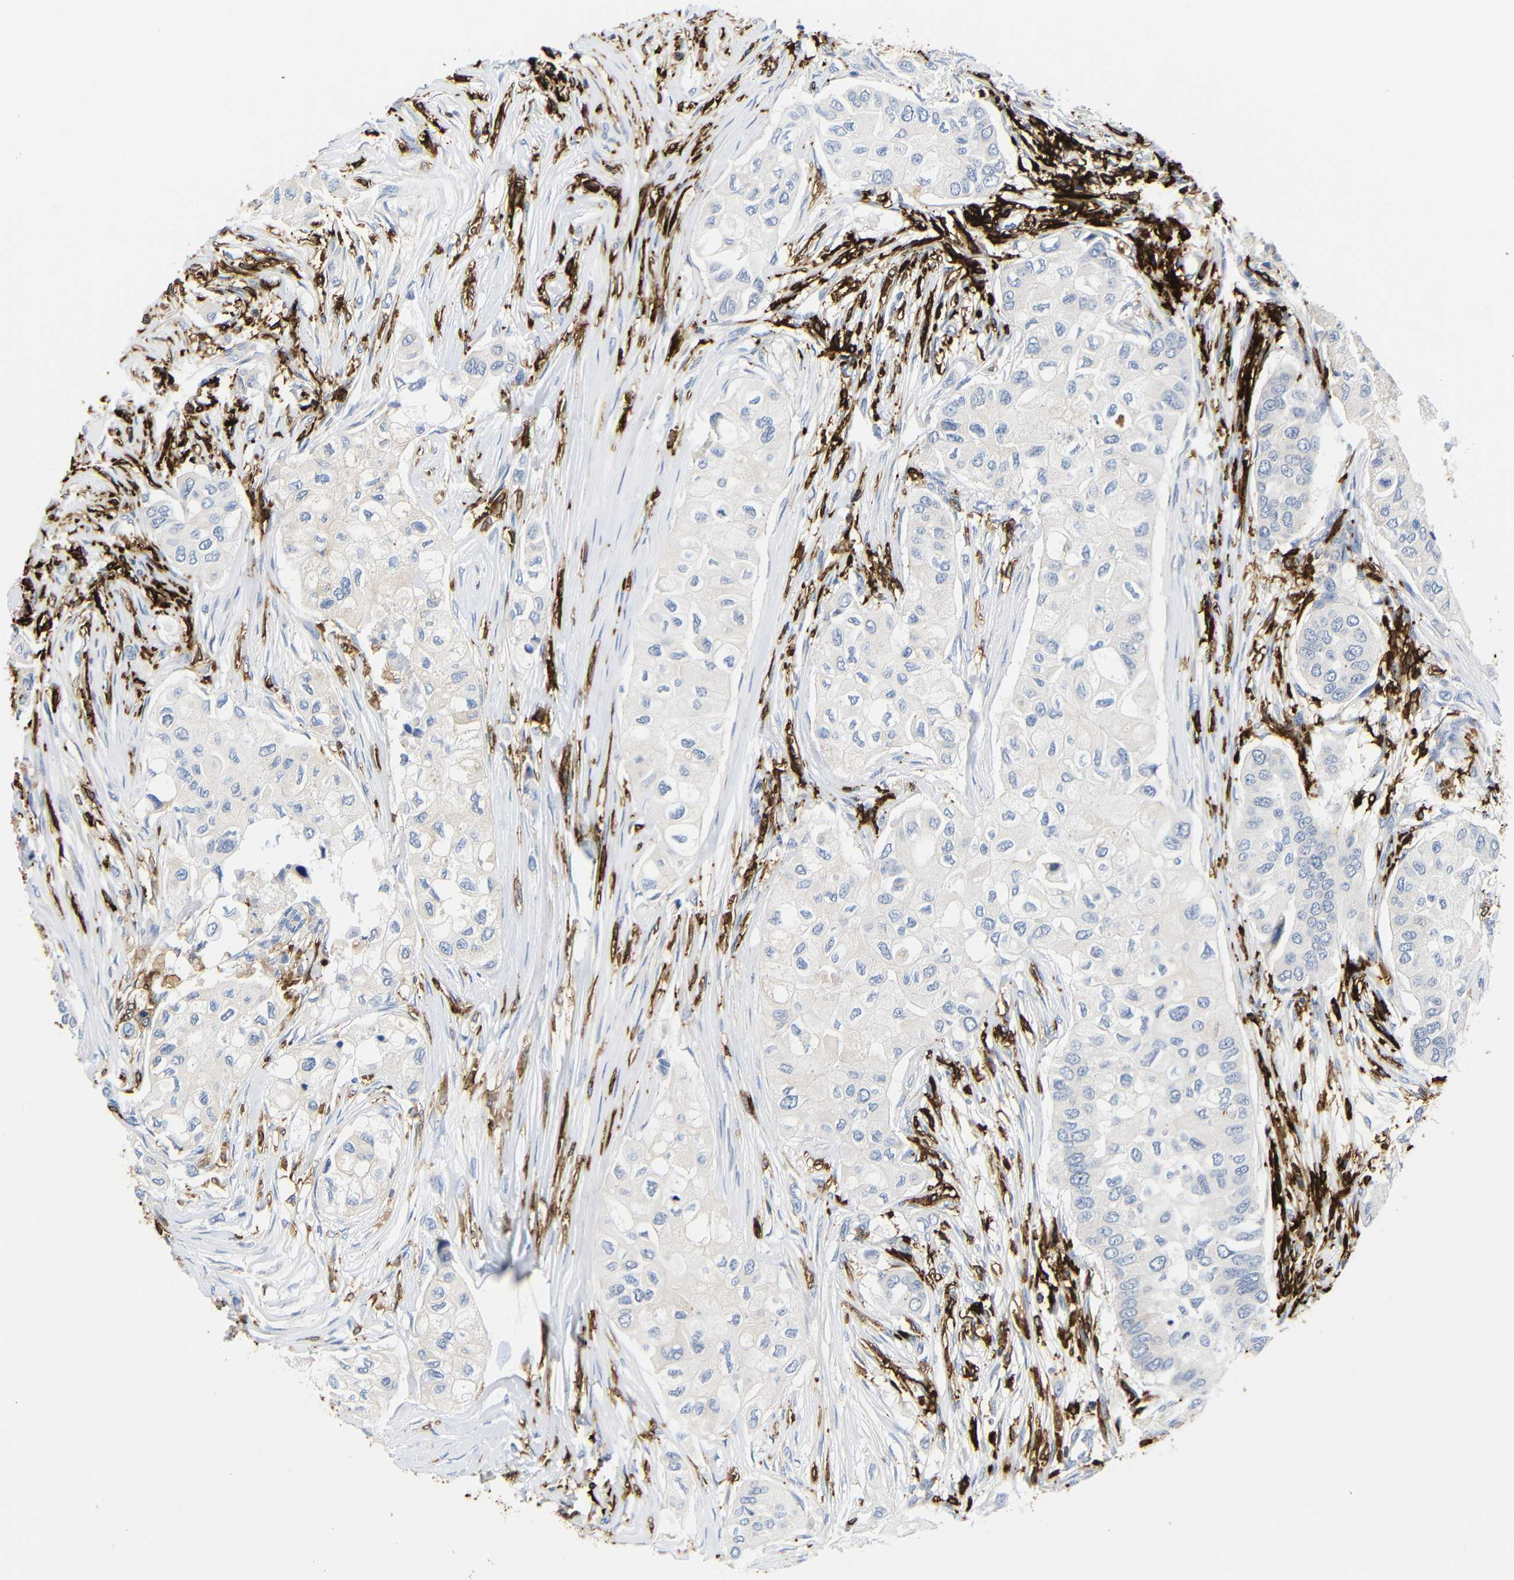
{"staining": {"intensity": "negative", "quantity": "none", "location": "none"}, "tissue": "breast cancer", "cell_type": "Tumor cells", "image_type": "cancer", "snomed": [{"axis": "morphology", "description": "Normal tissue, NOS"}, {"axis": "morphology", "description": "Duct carcinoma"}, {"axis": "topography", "description": "Breast"}], "caption": "IHC micrograph of breast cancer stained for a protein (brown), which displays no staining in tumor cells.", "gene": "HLA-DQB1", "patient": {"sex": "female", "age": 49}}